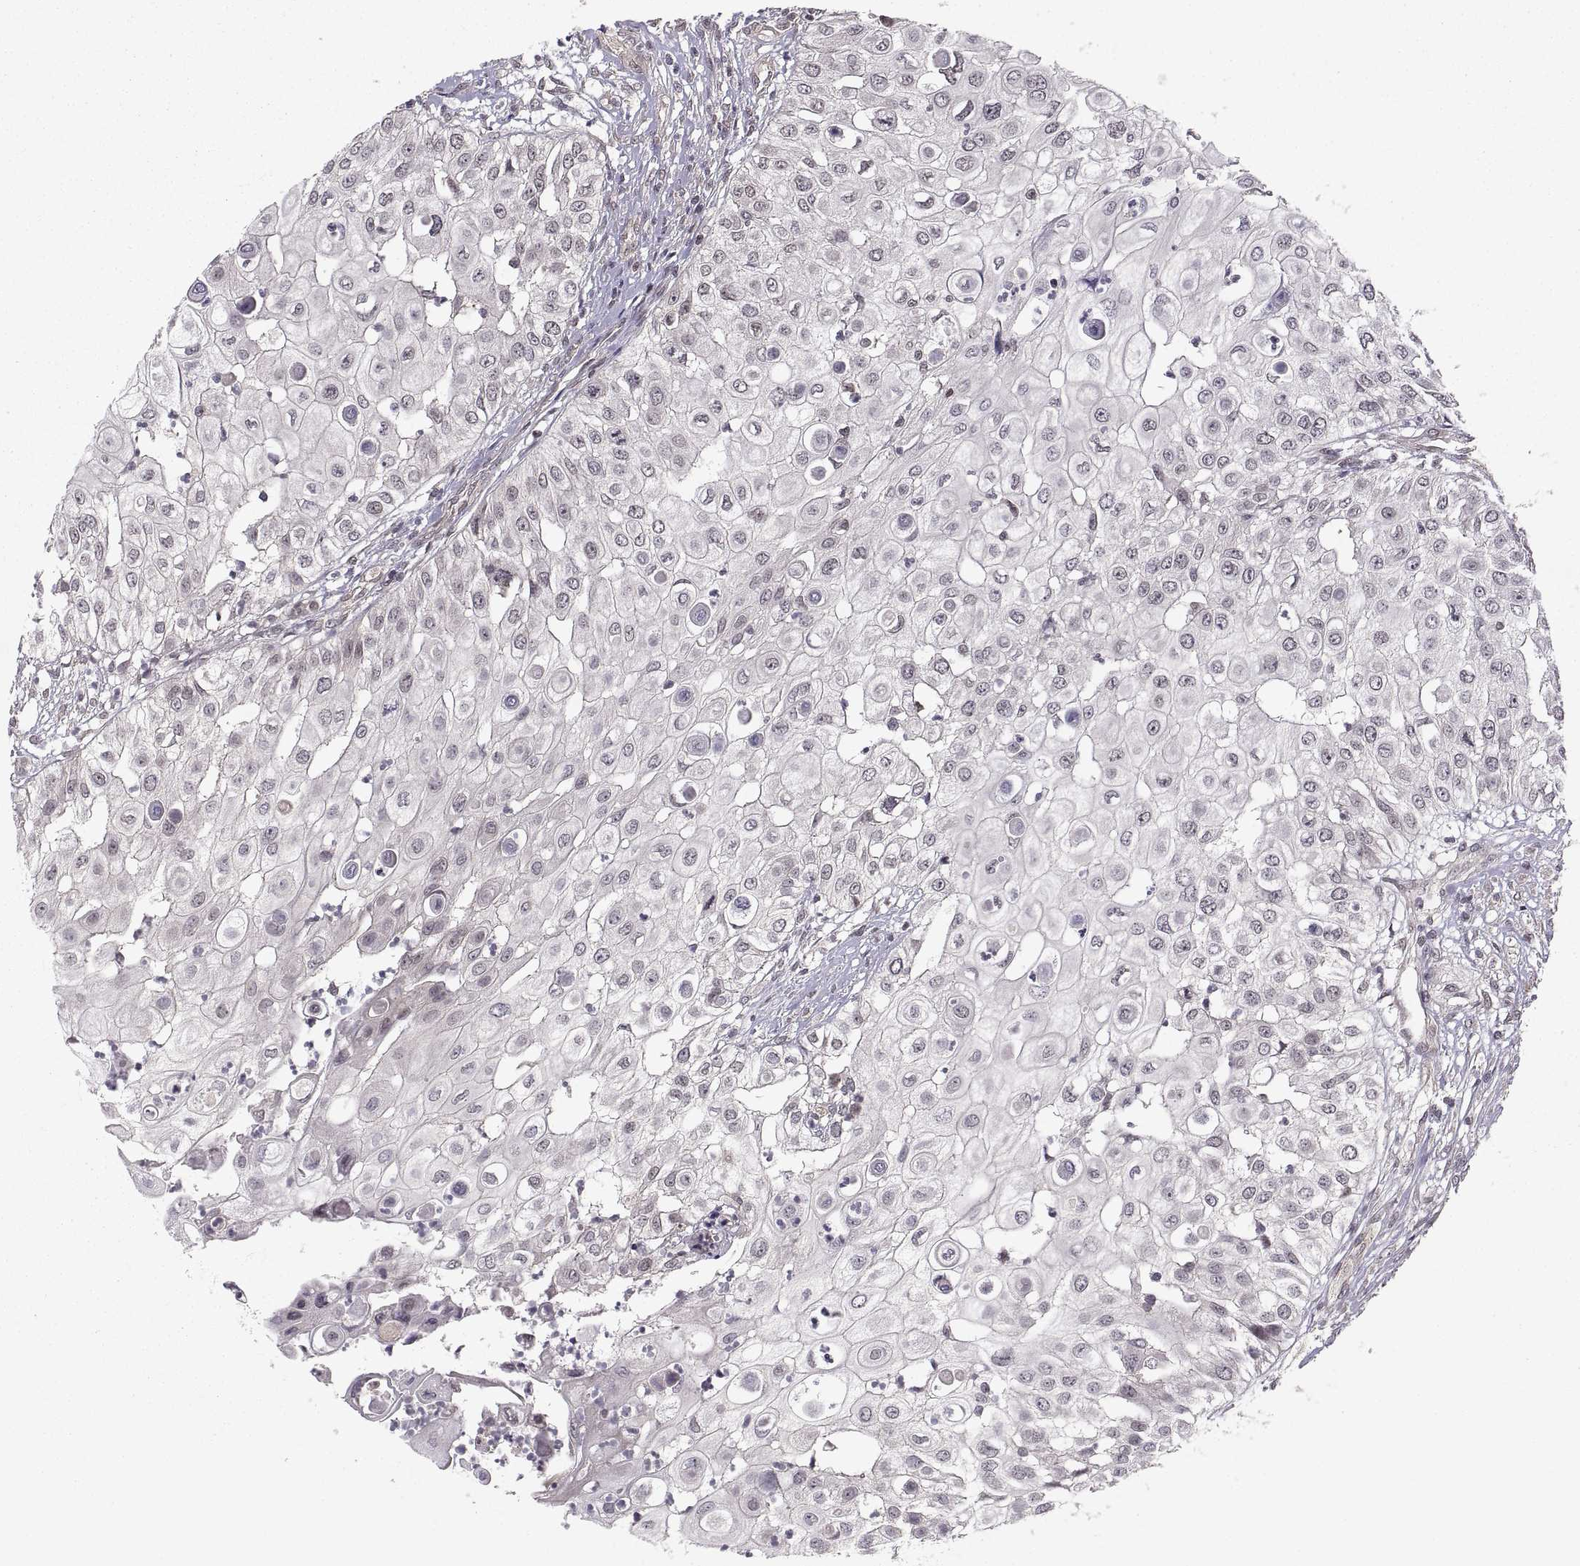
{"staining": {"intensity": "weak", "quantity": "<25%", "location": "cytoplasmic/membranous"}, "tissue": "urothelial cancer", "cell_type": "Tumor cells", "image_type": "cancer", "snomed": [{"axis": "morphology", "description": "Urothelial carcinoma, High grade"}, {"axis": "topography", "description": "Urinary bladder"}], "caption": "A histopathology image of urothelial cancer stained for a protein displays no brown staining in tumor cells. (Stains: DAB IHC with hematoxylin counter stain, Microscopy: brightfield microscopy at high magnification).", "gene": "ABL2", "patient": {"sex": "female", "age": 79}}